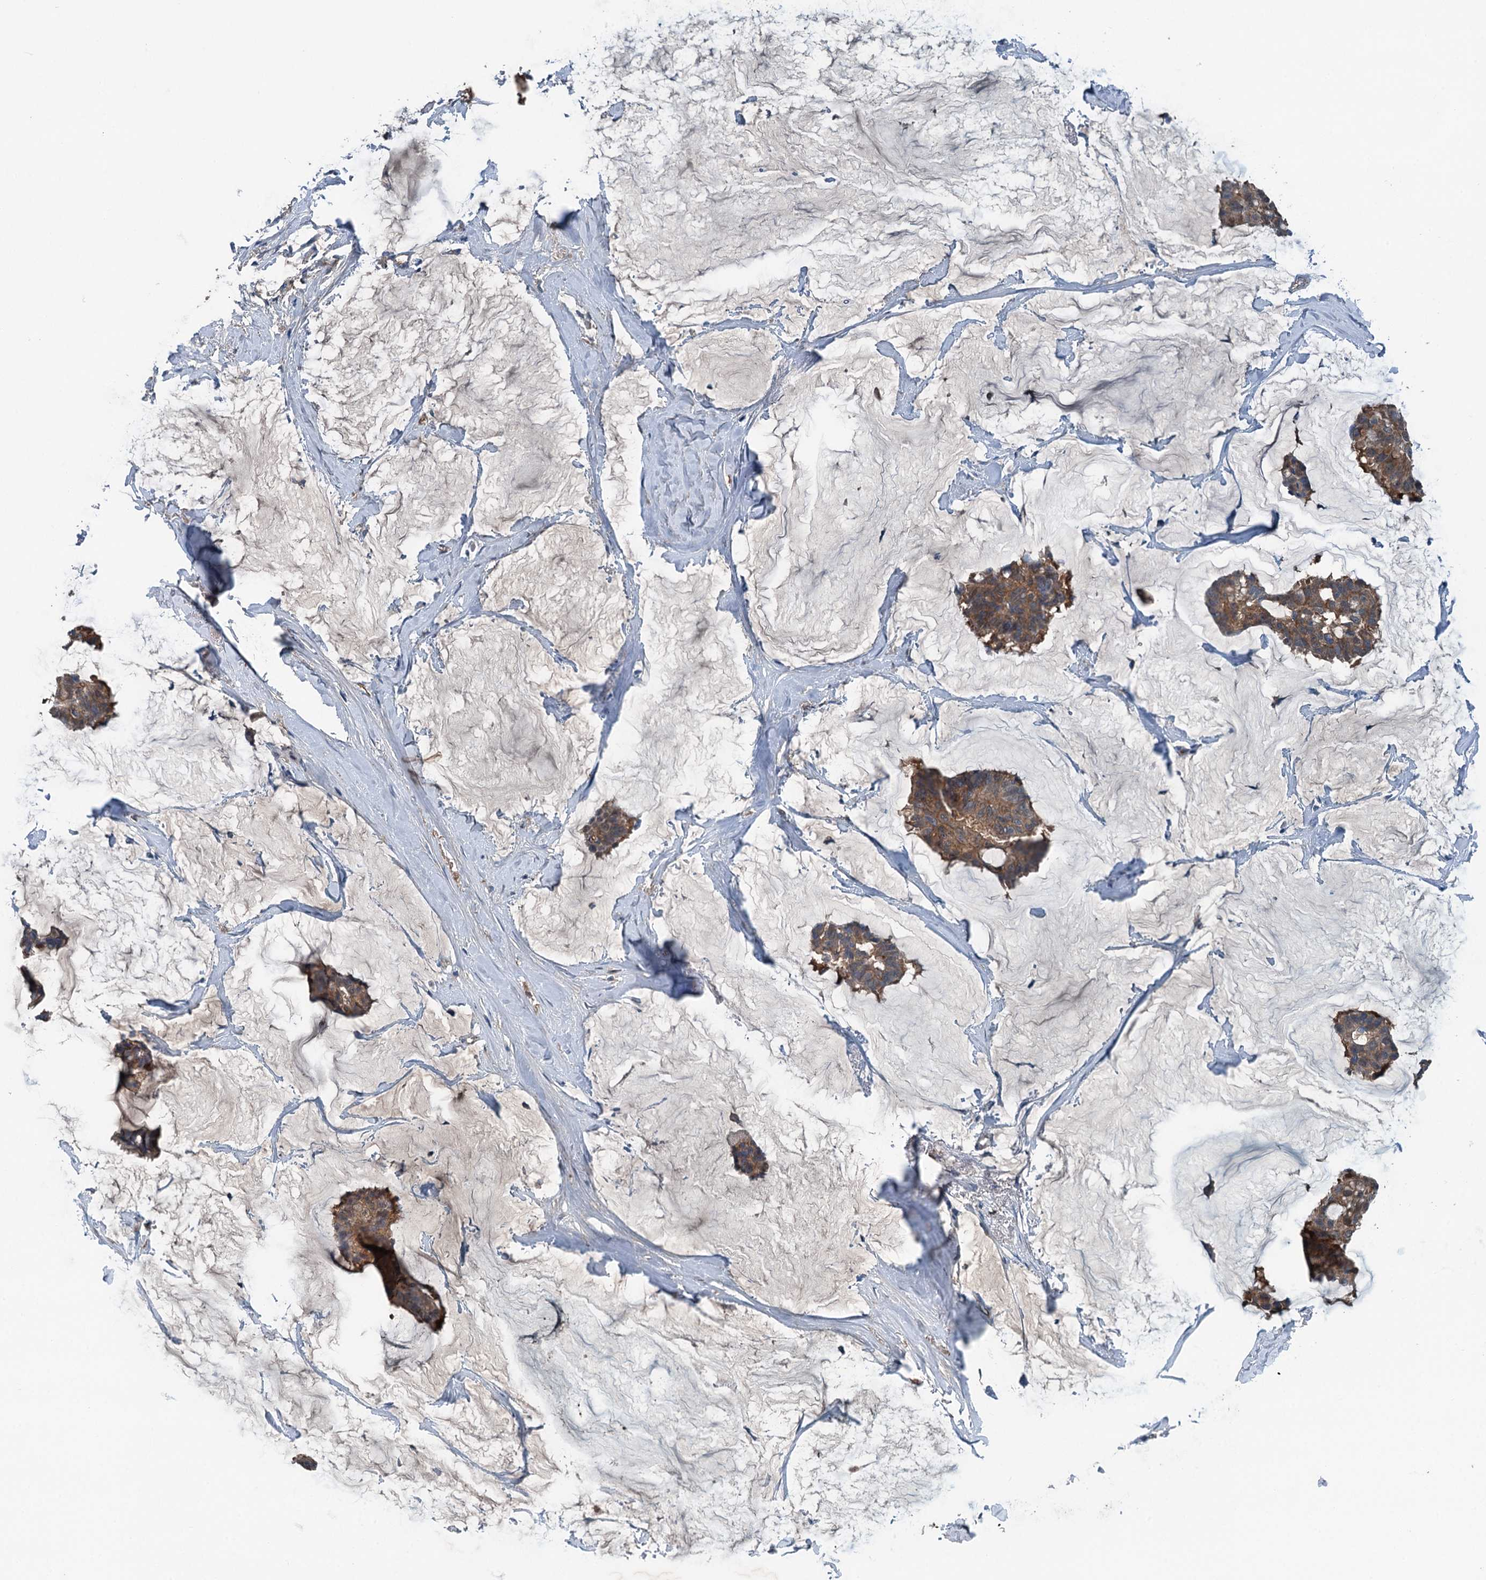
{"staining": {"intensity": "moderate", "quantity": ">75%", "location": "cytoplasmic/membranous"}, "tissue": "breast cancer", "cell_type": "Tumor cells", "image_type": "cancer", "snomed": [{"axis": "morphology", "description": "Duct carcinoma"}, {"axis": "topography", "description": "Breast"}], "caption": "Immunohistochemical staining of breast cancer exhibits medium levels of moderate cytoplasmic/membranous staining in approximately >75% of tumor cells.", "gene": "PDSS1", "patient": {"sex": "female", "age": 93}}